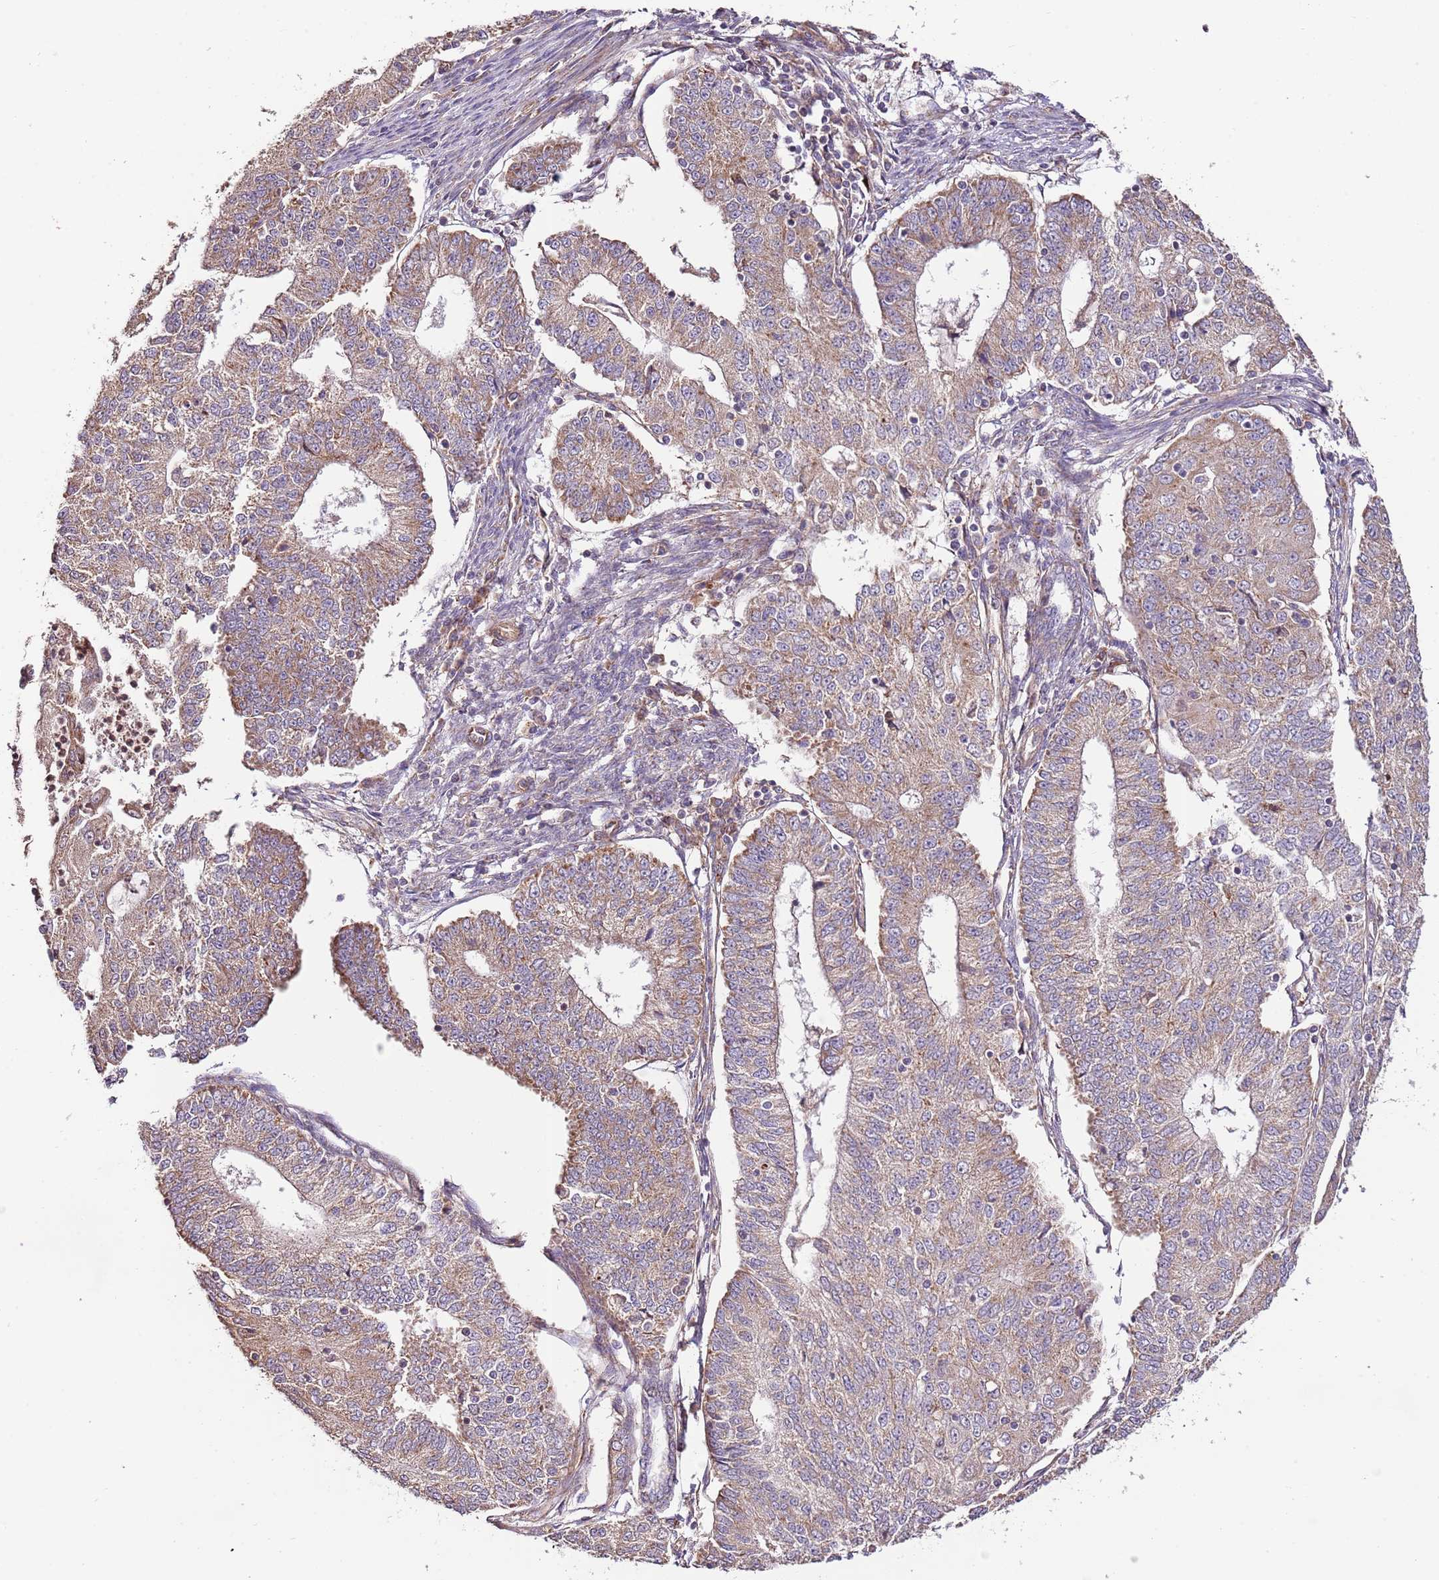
{"staining": {"intensity": "weak", "quantity": ">75%", "location": "cytoplasmic/membranous"}, "tissue": "endometrial cancer", "cell_type": "Tumor cells", "image_type": "cancer", "snomed": [{"axis": "morphology", "description": "Adenocarcinoma, NOS"}, {"axis": "topography", "description": "Endometrium"}], "caption": "Protein staining by IHC shows weak cytoplasmic/membranous positivity in approximately >75% of tumor cells in endometrial adenocarcinoma.", "gene": "DOCK6", "patient": {"sex": "female", "age": 56}}